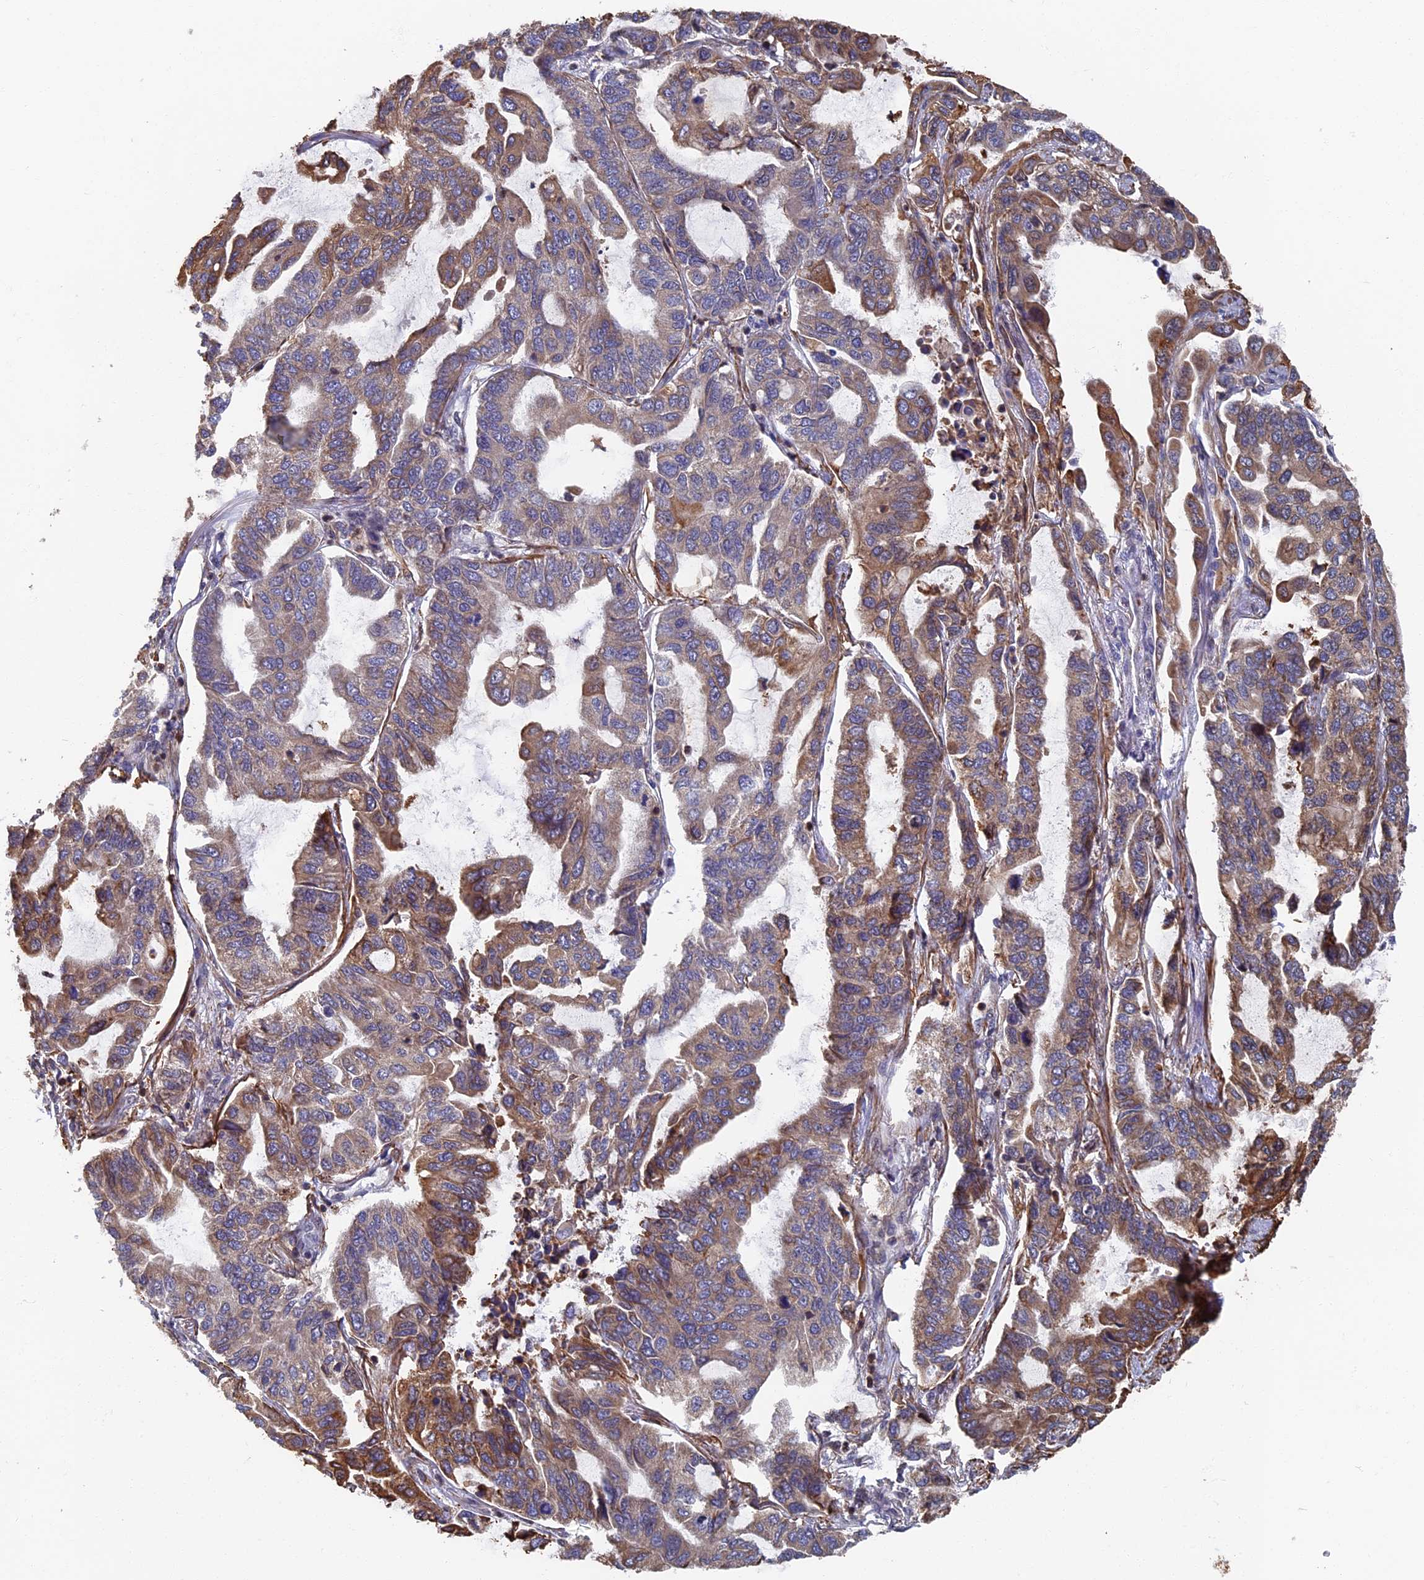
{"staining": {"intensity": "moderate", "quantity": "<25%", "location": "cytoplasmic/membranous"}, "tissue": "lung cancer", "cell_type": "Tumor cells", "image_type": "cancer", "snomed": [{"axis": "morphology", "description": "Adenocarcinoma, NOS"}, {"axis": "topography", "description": "Lung"}], "caption": "Immunohistochemical staining of adenocarcinoma (lung) displays low levels of moderate cytoplasmic/membranous protein staining in approximately <25% of tumor cells.", "gene": "CTDP1", "patient": {"sex": "male", "age": 64}}